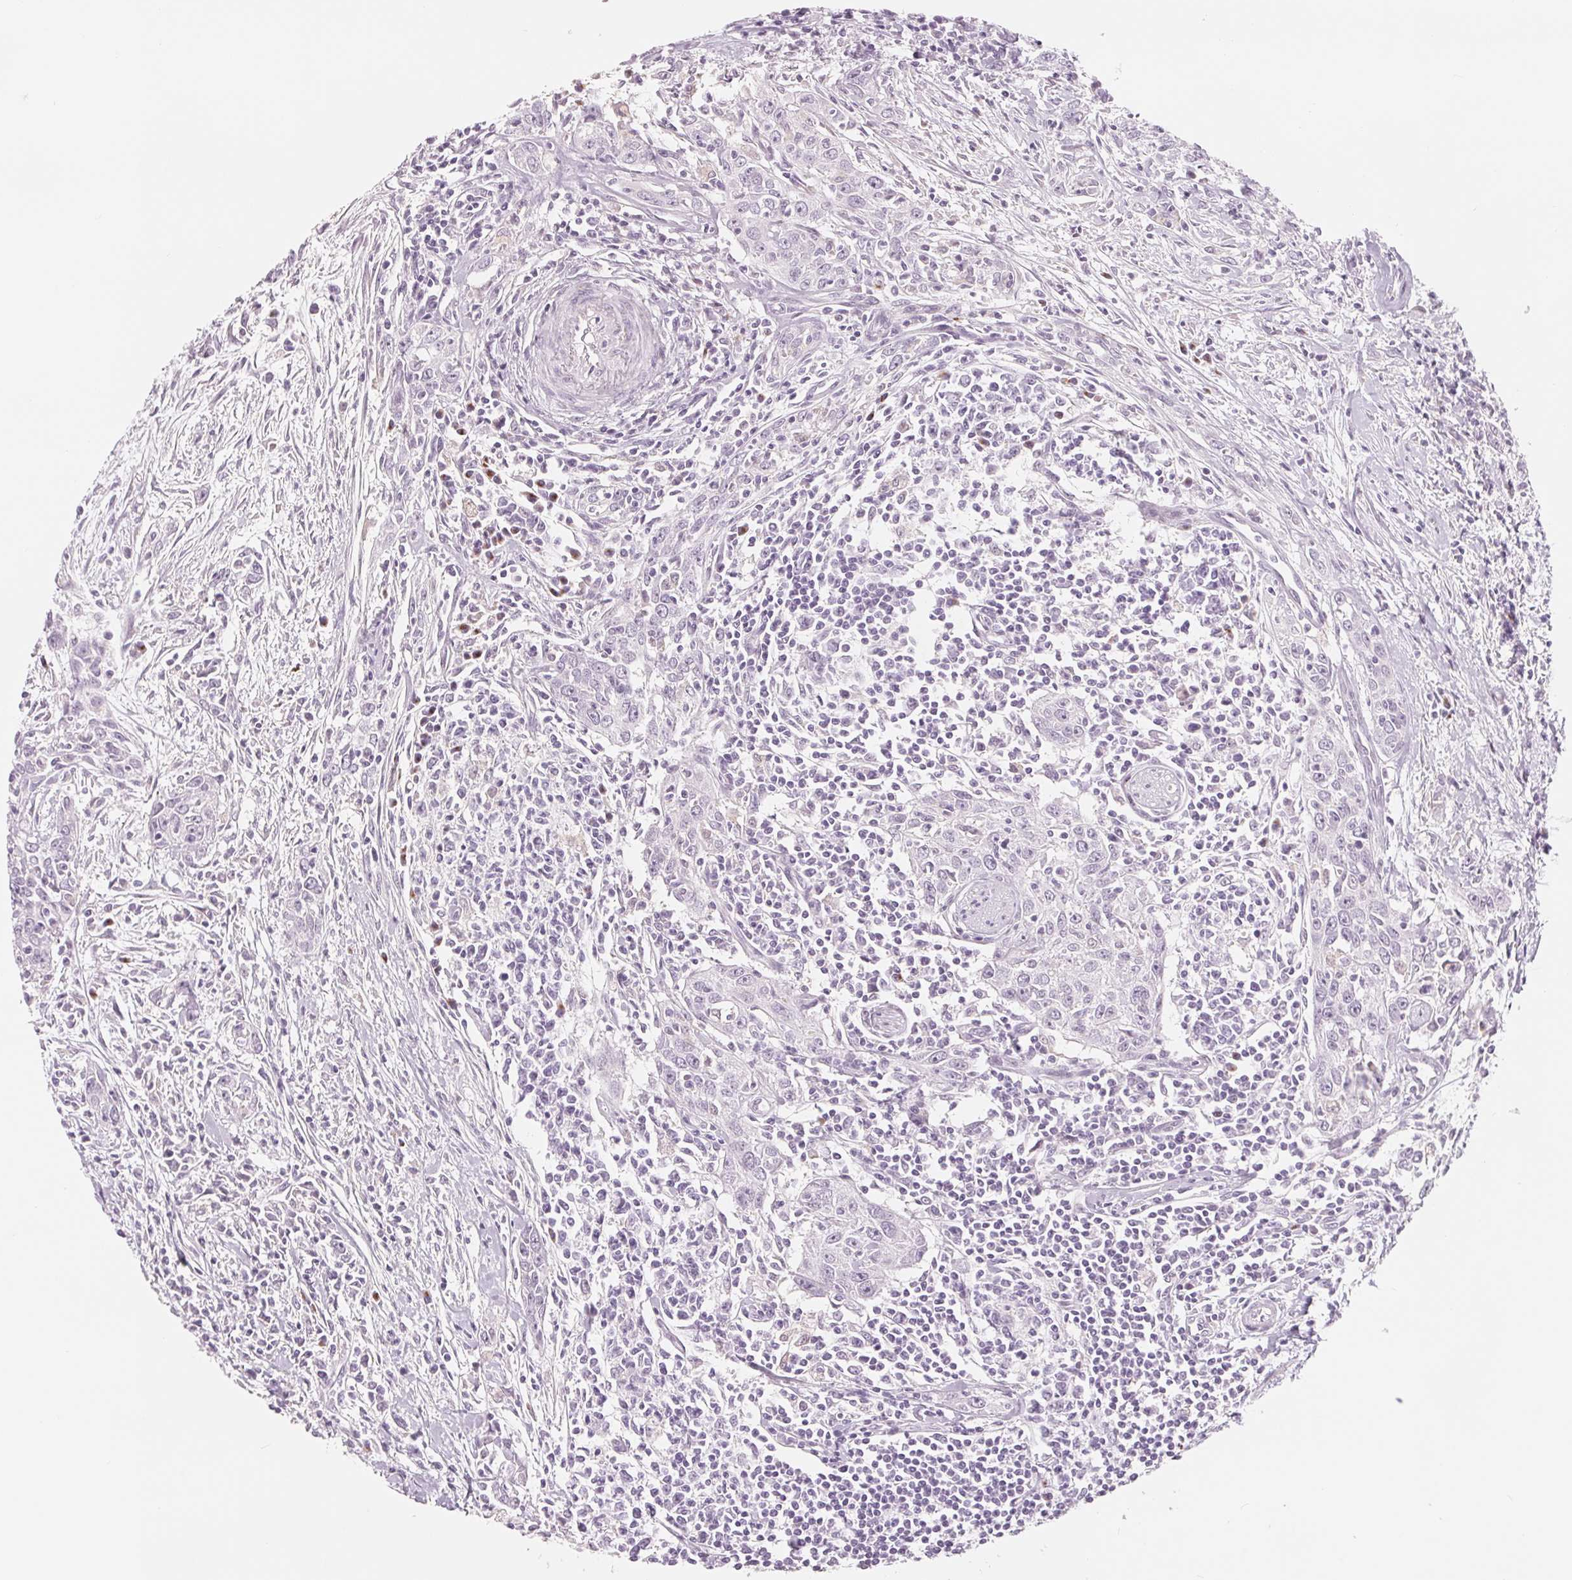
{"staining": {"intensity": "negative", "quantity": "none", "location": "none"}, "tissue": "urothelial cancer", "cell_type": "Tumor cells", "image_type": "cancer", "snomed": [{"axis": "morphology", "description": "Urothelial carcinoma, High grade"}, {"axis": "topography", "description": "Urinary bladder"}], "caption": "This is an immunohistochemistry photomicrograph of human urothelial cancer. There is no expression in tumor cells.", "gene": "IL9R", "patient": {"sex": "male", "age": 83}}